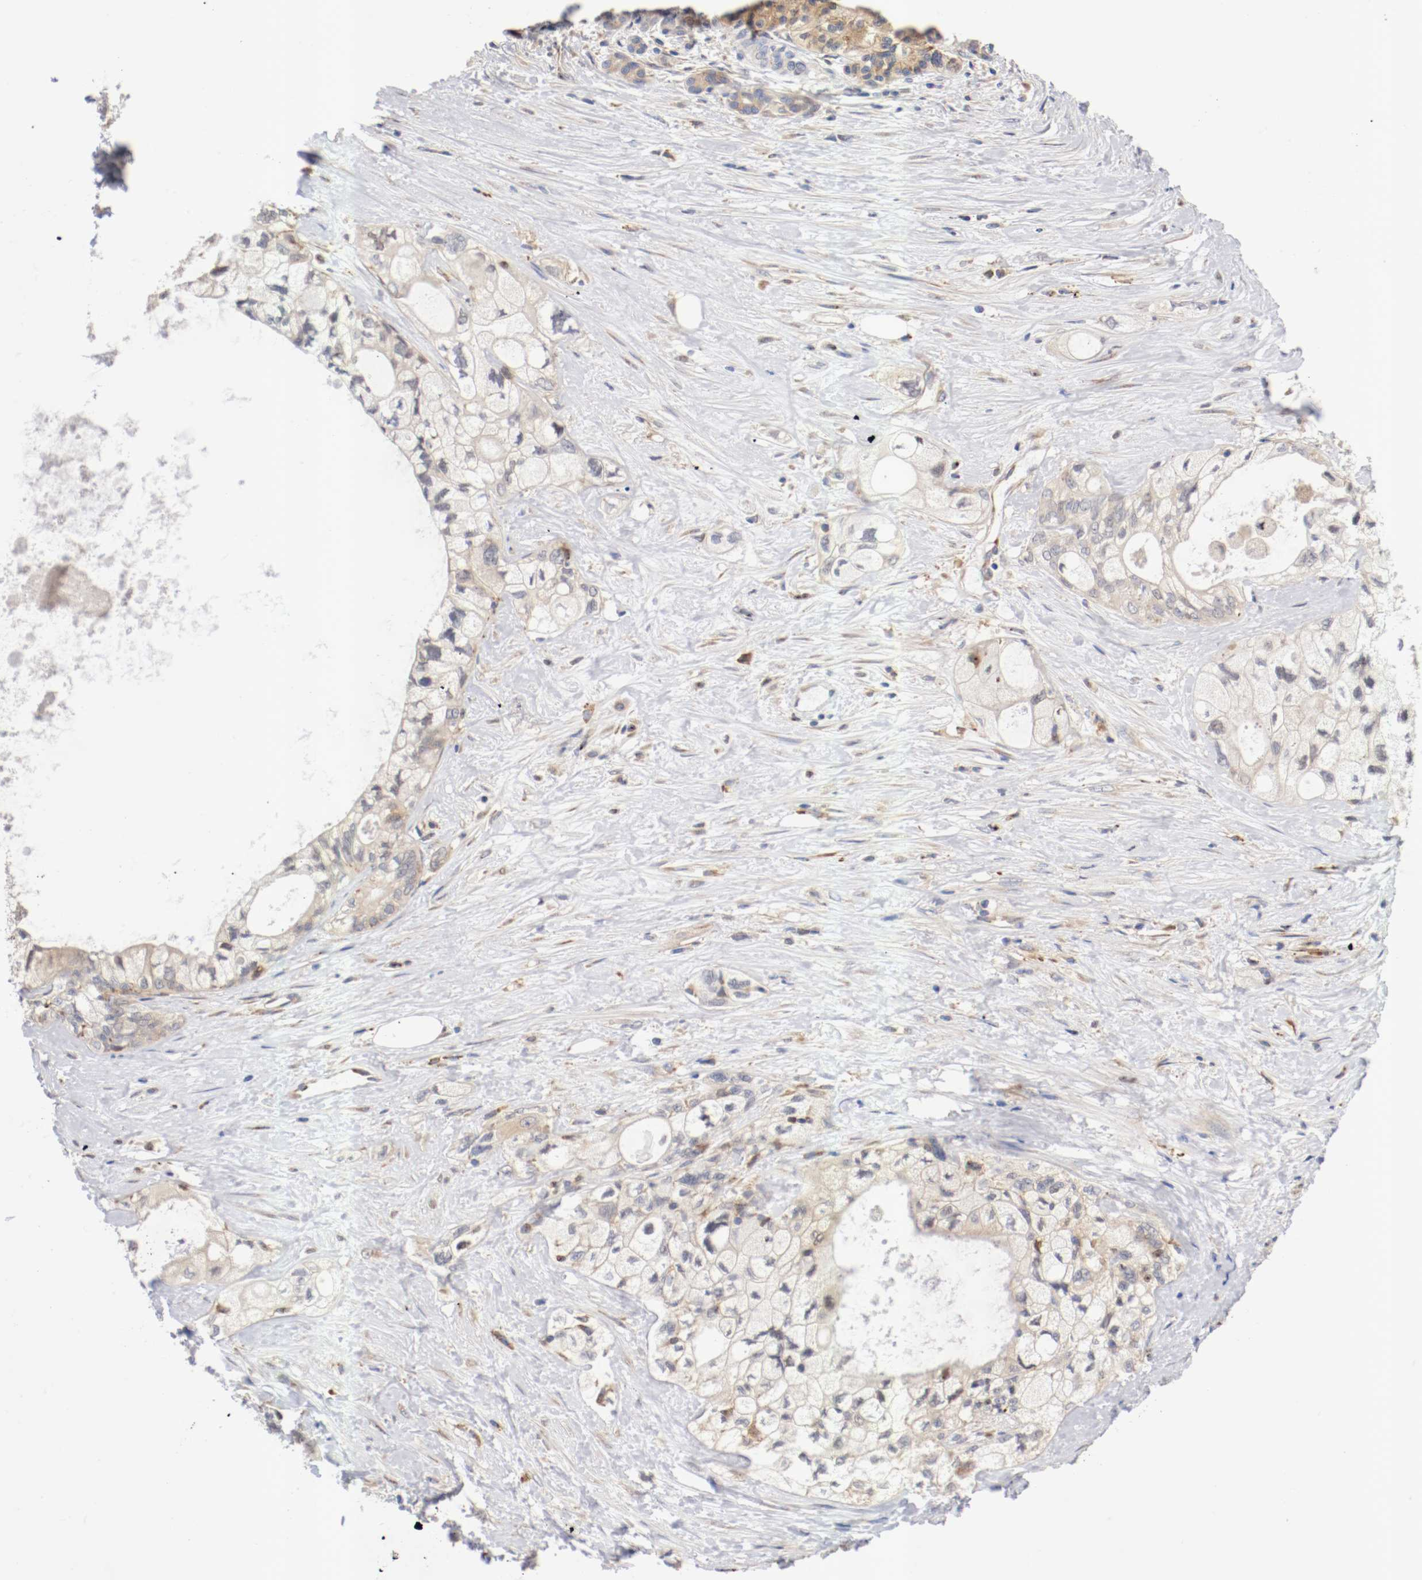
{"staining": {"intensity": "weak", "quantity": ">75%", "location": "cytoplasmic/membranous"}, "tissue": "pancreatic cancer", "cell_type": "Tumor cells", "image_type": "cancer", "snomed": [{"axis": "morphology", "description": "Adenocarcinoma, NOS"}, {"axis": "topography", "description": "Pancreas"}], "caption": "An image showing weak cytoplasmic/membranous expression in approximately >75% of tumor cells in pancreatic cancer, as visualized by brown immunohistochemical staining.", "gene": "TNFSF13", "patient": {"sex": "male", "age": 70}}